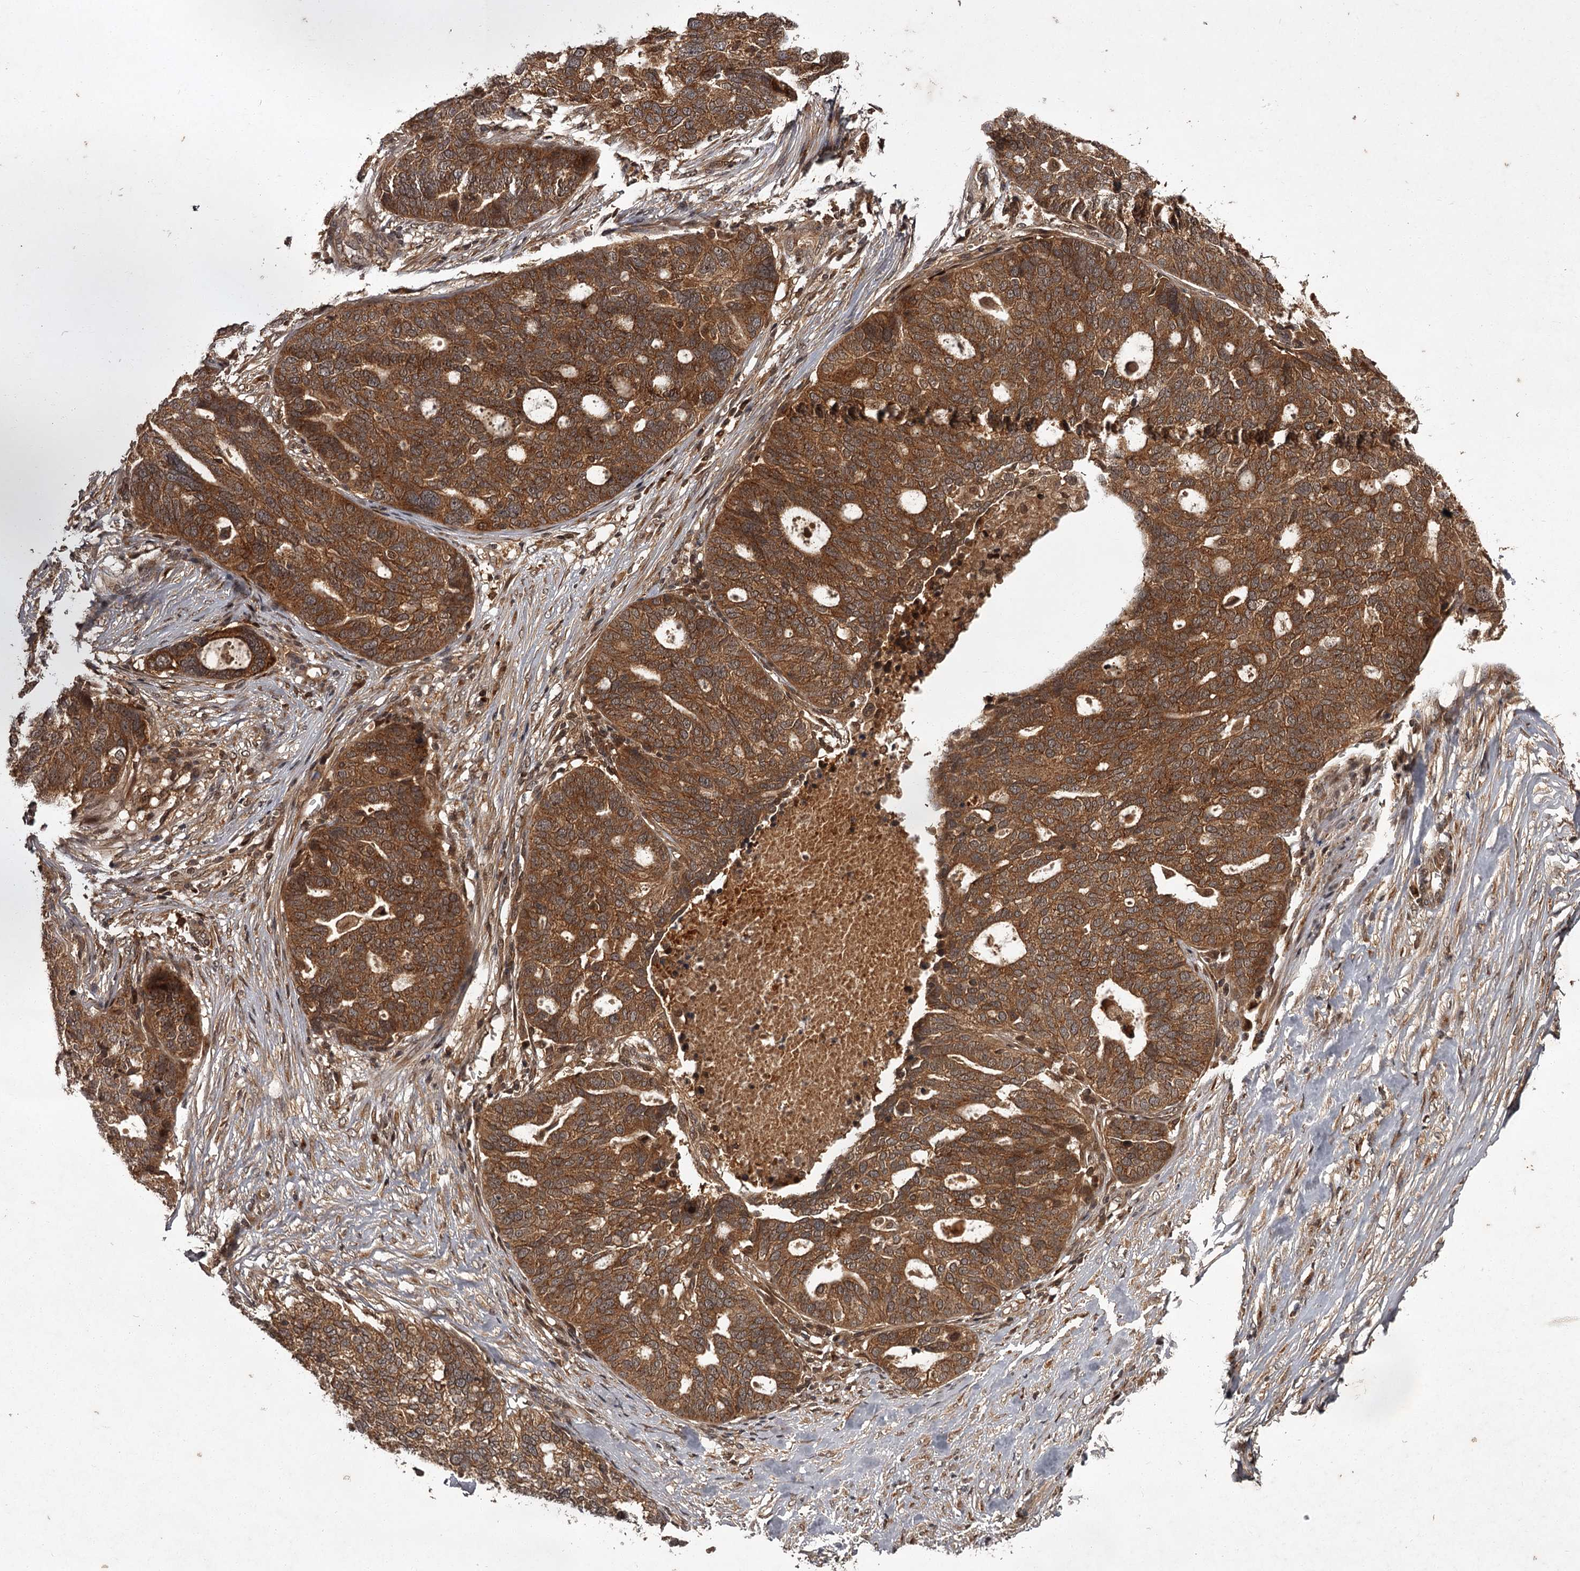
{"staining": {"intensity": "strong", "quantity": ">75%", "location": "cytoplasmic/membranous"}, "tissue": "ovarian cancer", "cell_type": "Tumor cells", "image_type": "cancer", "snomed": [{"axis": "morphology", "description": "Cystadenocarcinoma, serous, NOS"}, {"axis": "topography", "description": "Ovary"}], "caption": "Immunohistochemical staining of human ovarian cancer (serous cystadenocarcinoma) reveals high levels of strong cytoplasmic/membranous staining in about >75% of tumor cells.", "gene": "TBC1D23", "patient": {"sex": "female", "age": 59}}